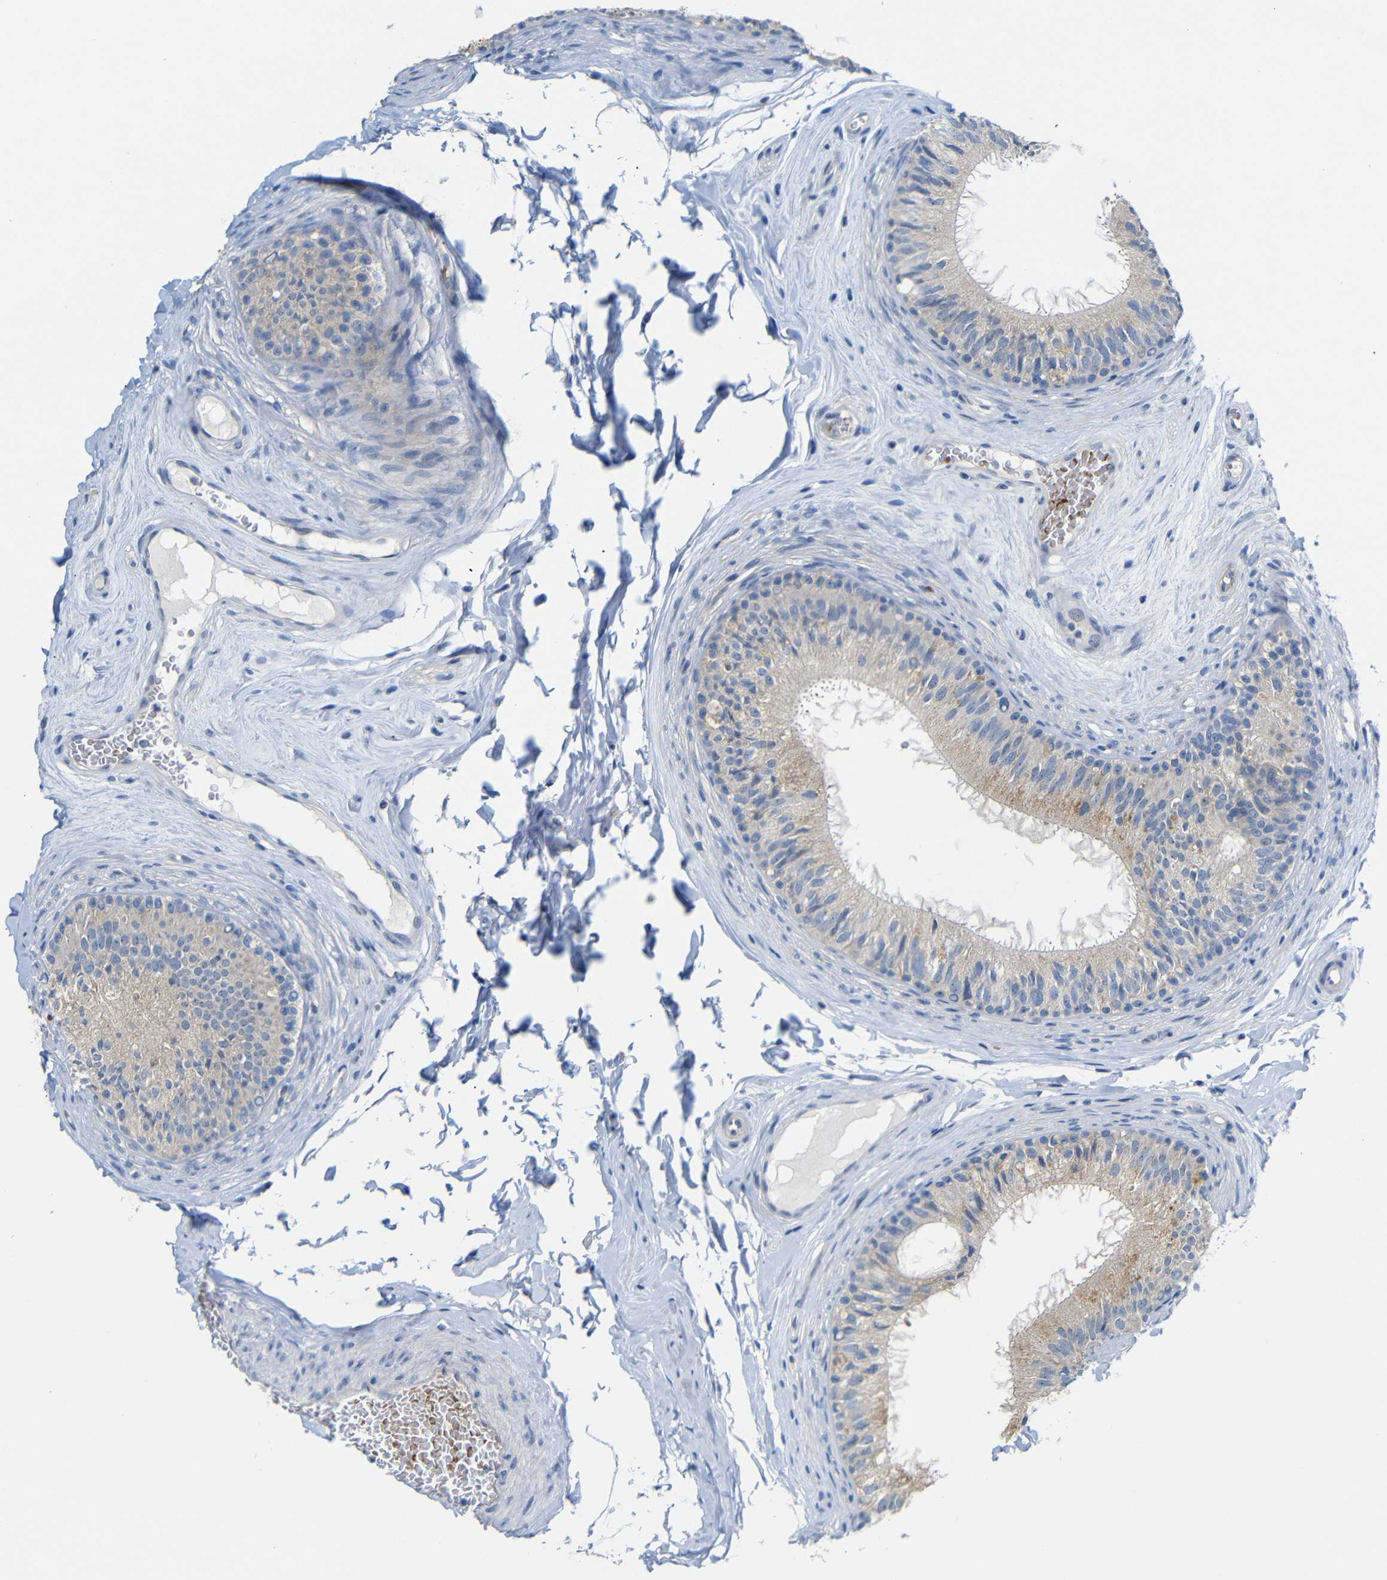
{"staining": {"intensity": "weak", "quantity": "25%-75%", "location": "cytoplasmic/membranous"}, "tissue": "epididymis", "cell_type": "Glandular cells", "image_type": "normal", "snomed": [{"axis": "morphology", "description": "Normal tissue, NOS"}, {"axis": "topography", "description": "Testis"}, {"axis": "topography", "description": "Epididymis"}], "caption": "There is low levels of weak cytoplasmic/membranous positivity in glandular cells of unremarkable epididymis, as demonstrated by immunohistochemical staining (brown color).", "gene": "TBC1D32", "patient": {"sex": "male", "age": 36}}